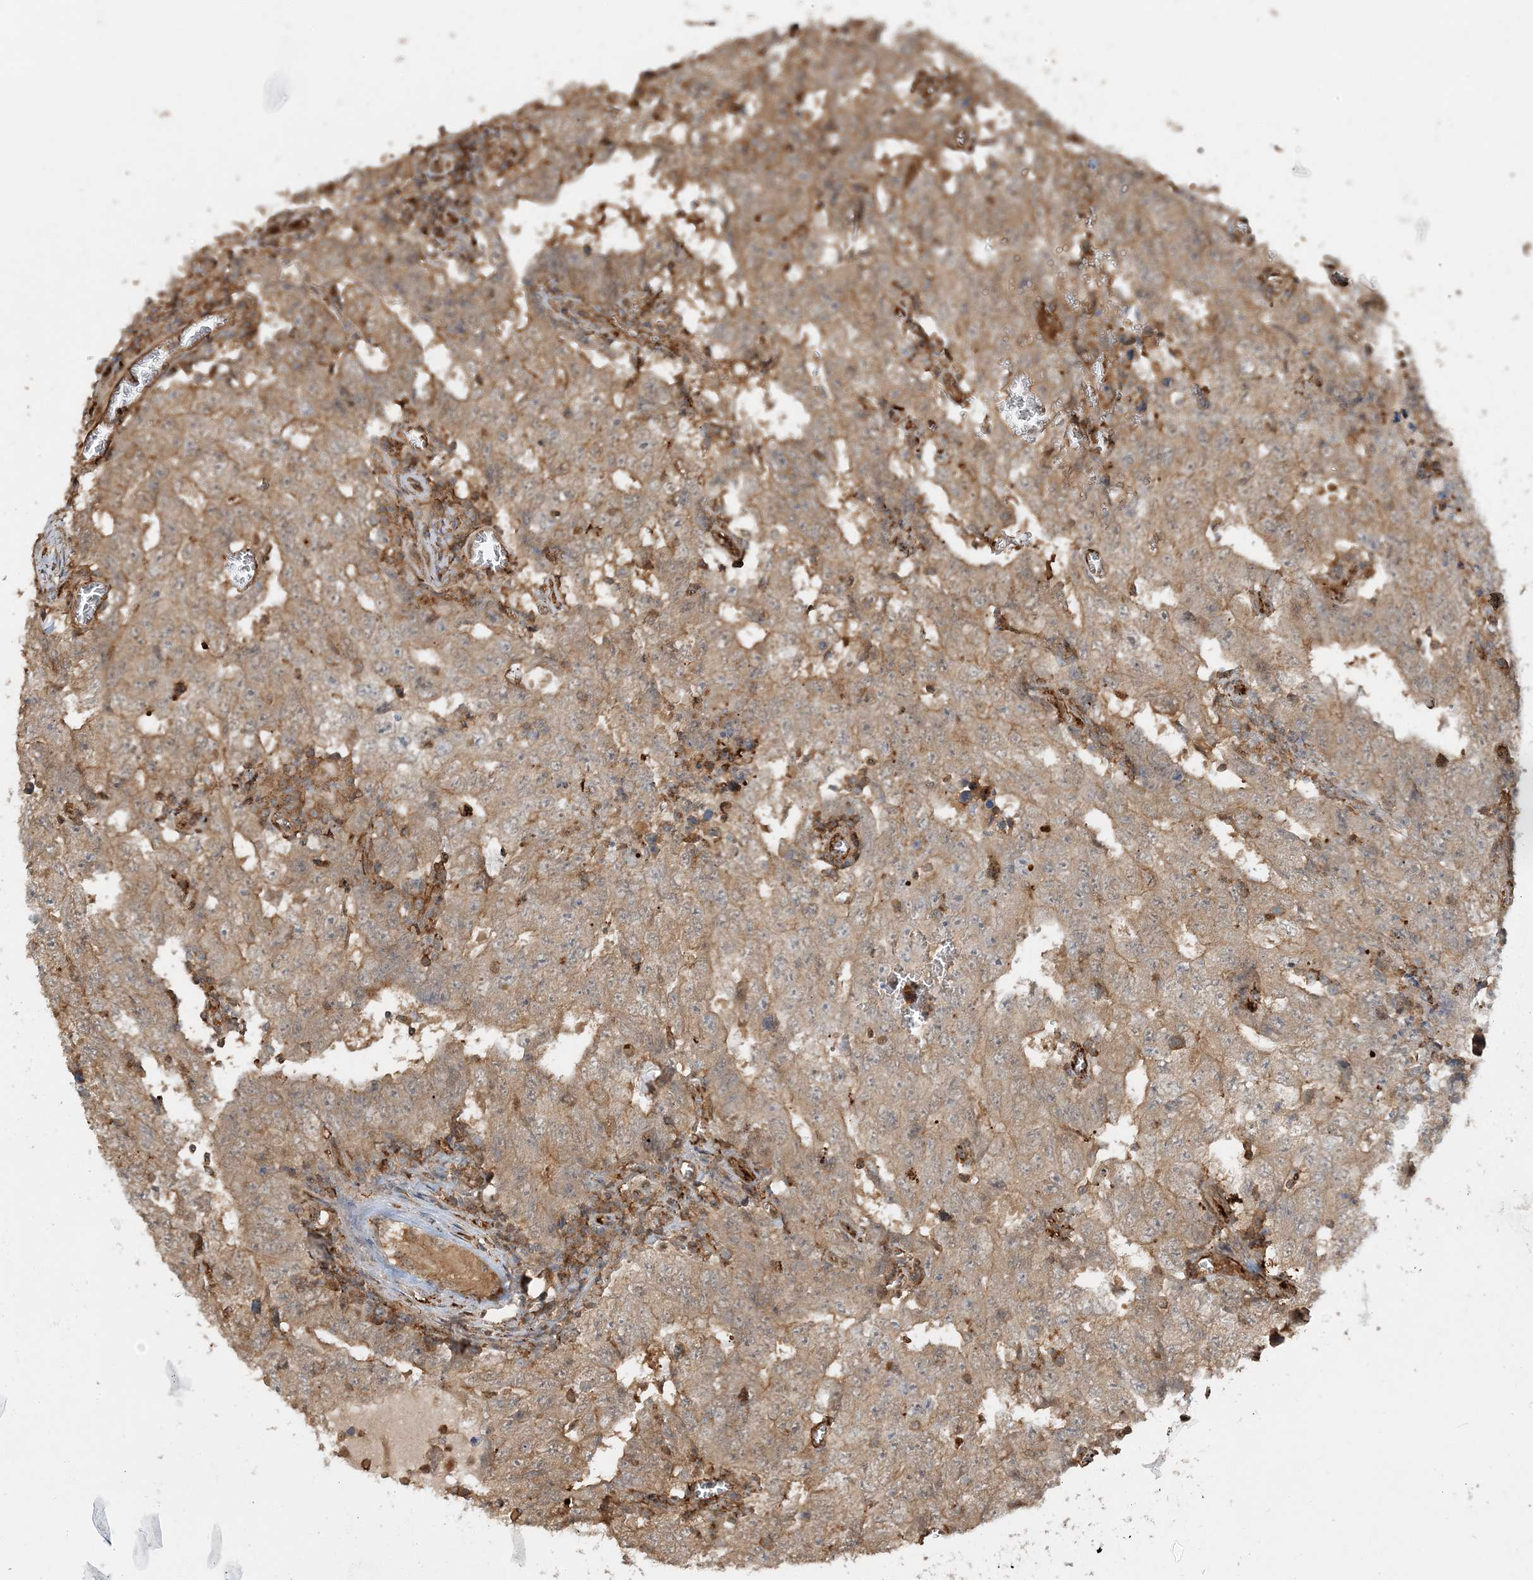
{"staining": {"intensity": "weak", "quantity": ">75%", "location": "cytoplasmic/membranous"}, "tissue": "testis cancer", "cell_type": "Tumor cells", "image_type": "cancer", "snomed": [{"axis": "morphology", "description": "Carcinoma, Embryonal, NOS"}, {"axis": "topography", "description": "Testis"}], "caption": "A low amount of weak cytoplasmic/membranous positivity is present in about >75% of tumor cells in testis cancer tissue.", "gene": "DSTN", "patient": {"sex": "male", "age": 26}}